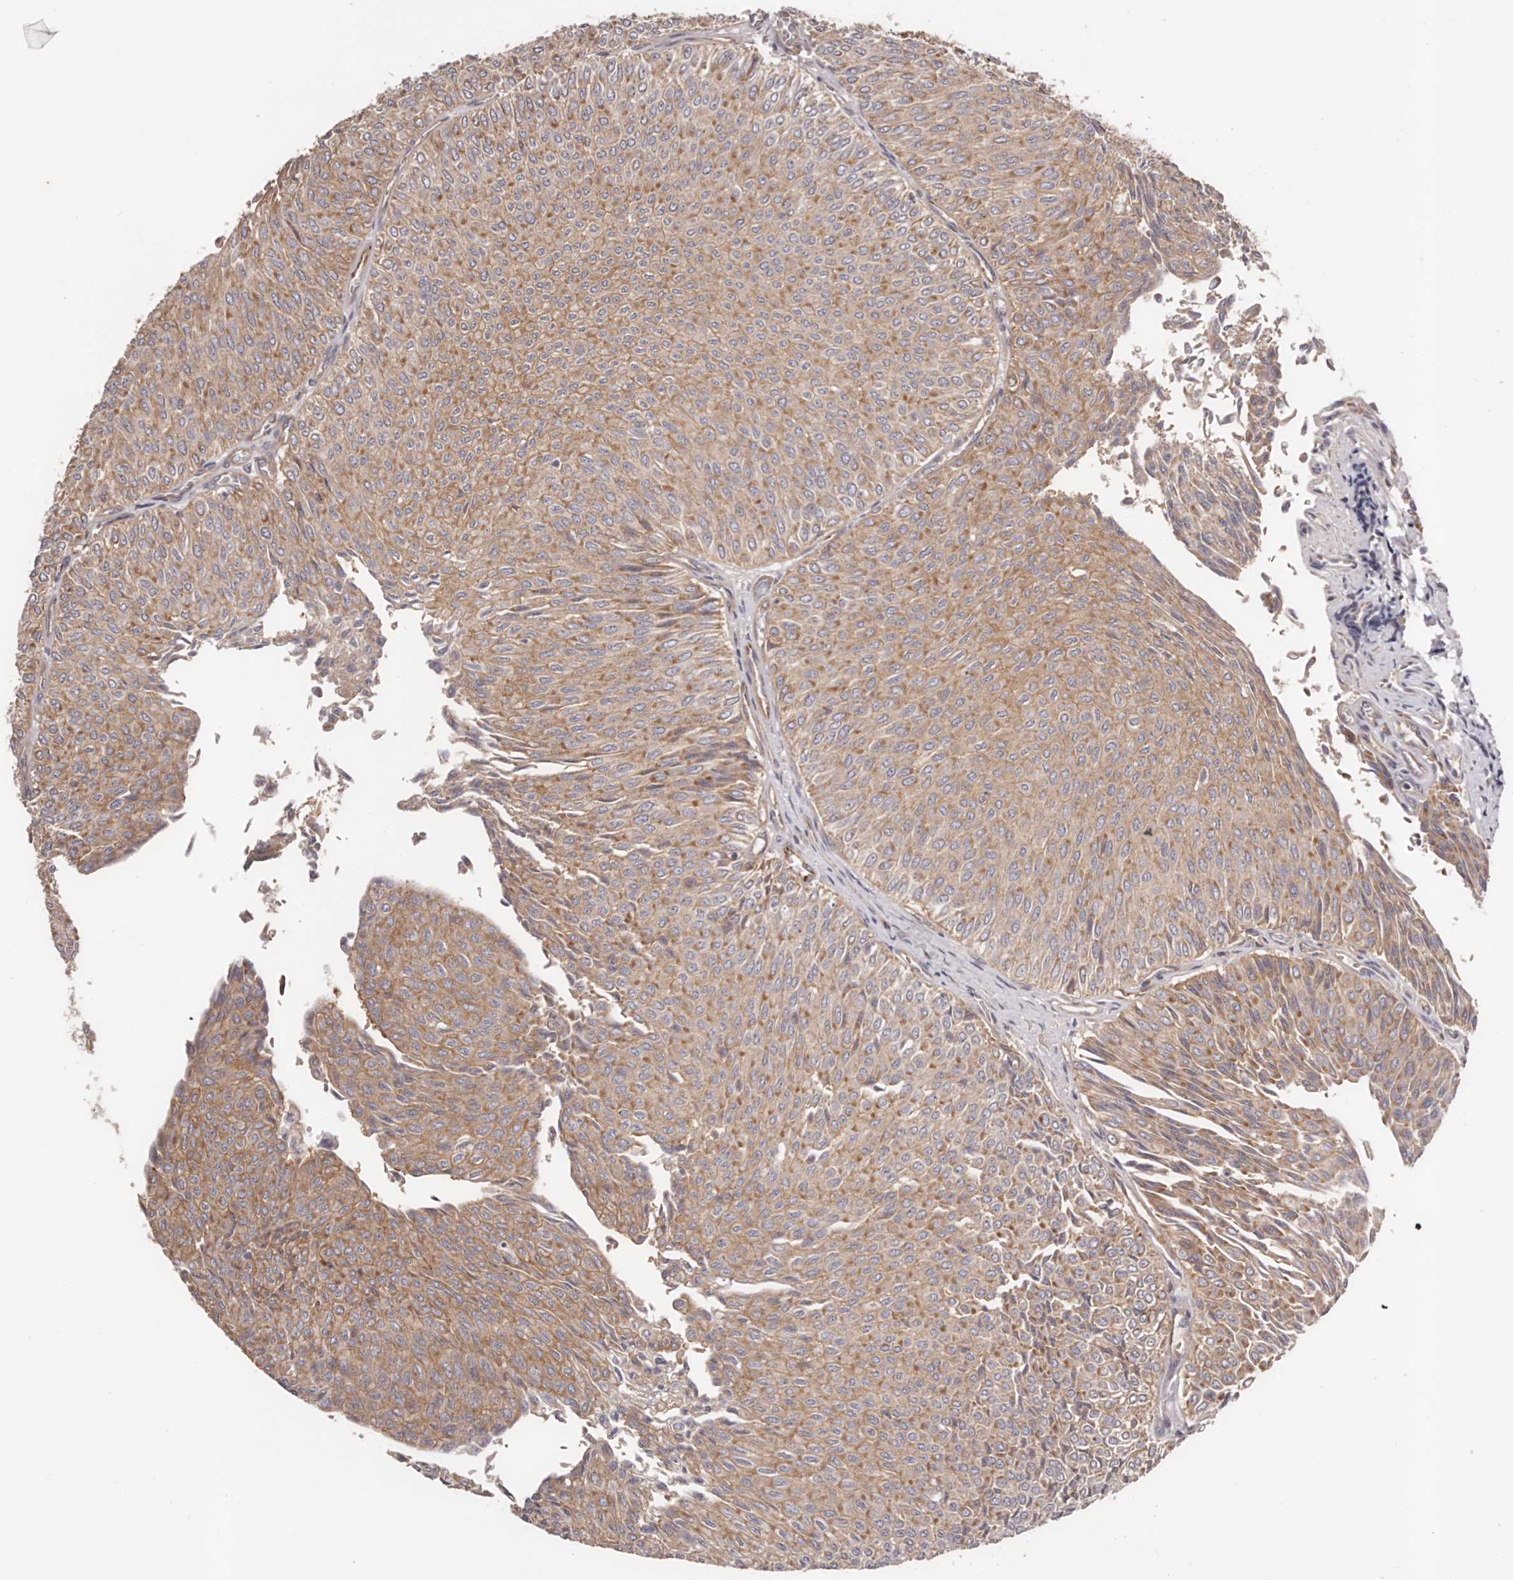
{"staining": {"intensity": "moderate", "quantity": ">75%", "location": "cytoplasmic/membranous"}, "tissue": "urothelial cancer", "cell_type": "Tumor cells", "image_type": "cancer", "snomed": [{"axis": "morphology", "description": "Urothelial carcinoma, Low grade"}, {"axis": "topography", "description": "Urinary bladder"}], "caption": "Tumor cells exhibit medium levels of moderate cytoplasmic/membranous positivity in about >75% of cells in human urothelial carcinoma (low-grade).", "gene": "DMRT2", "patient": {"sex": "male", "age": 78}}